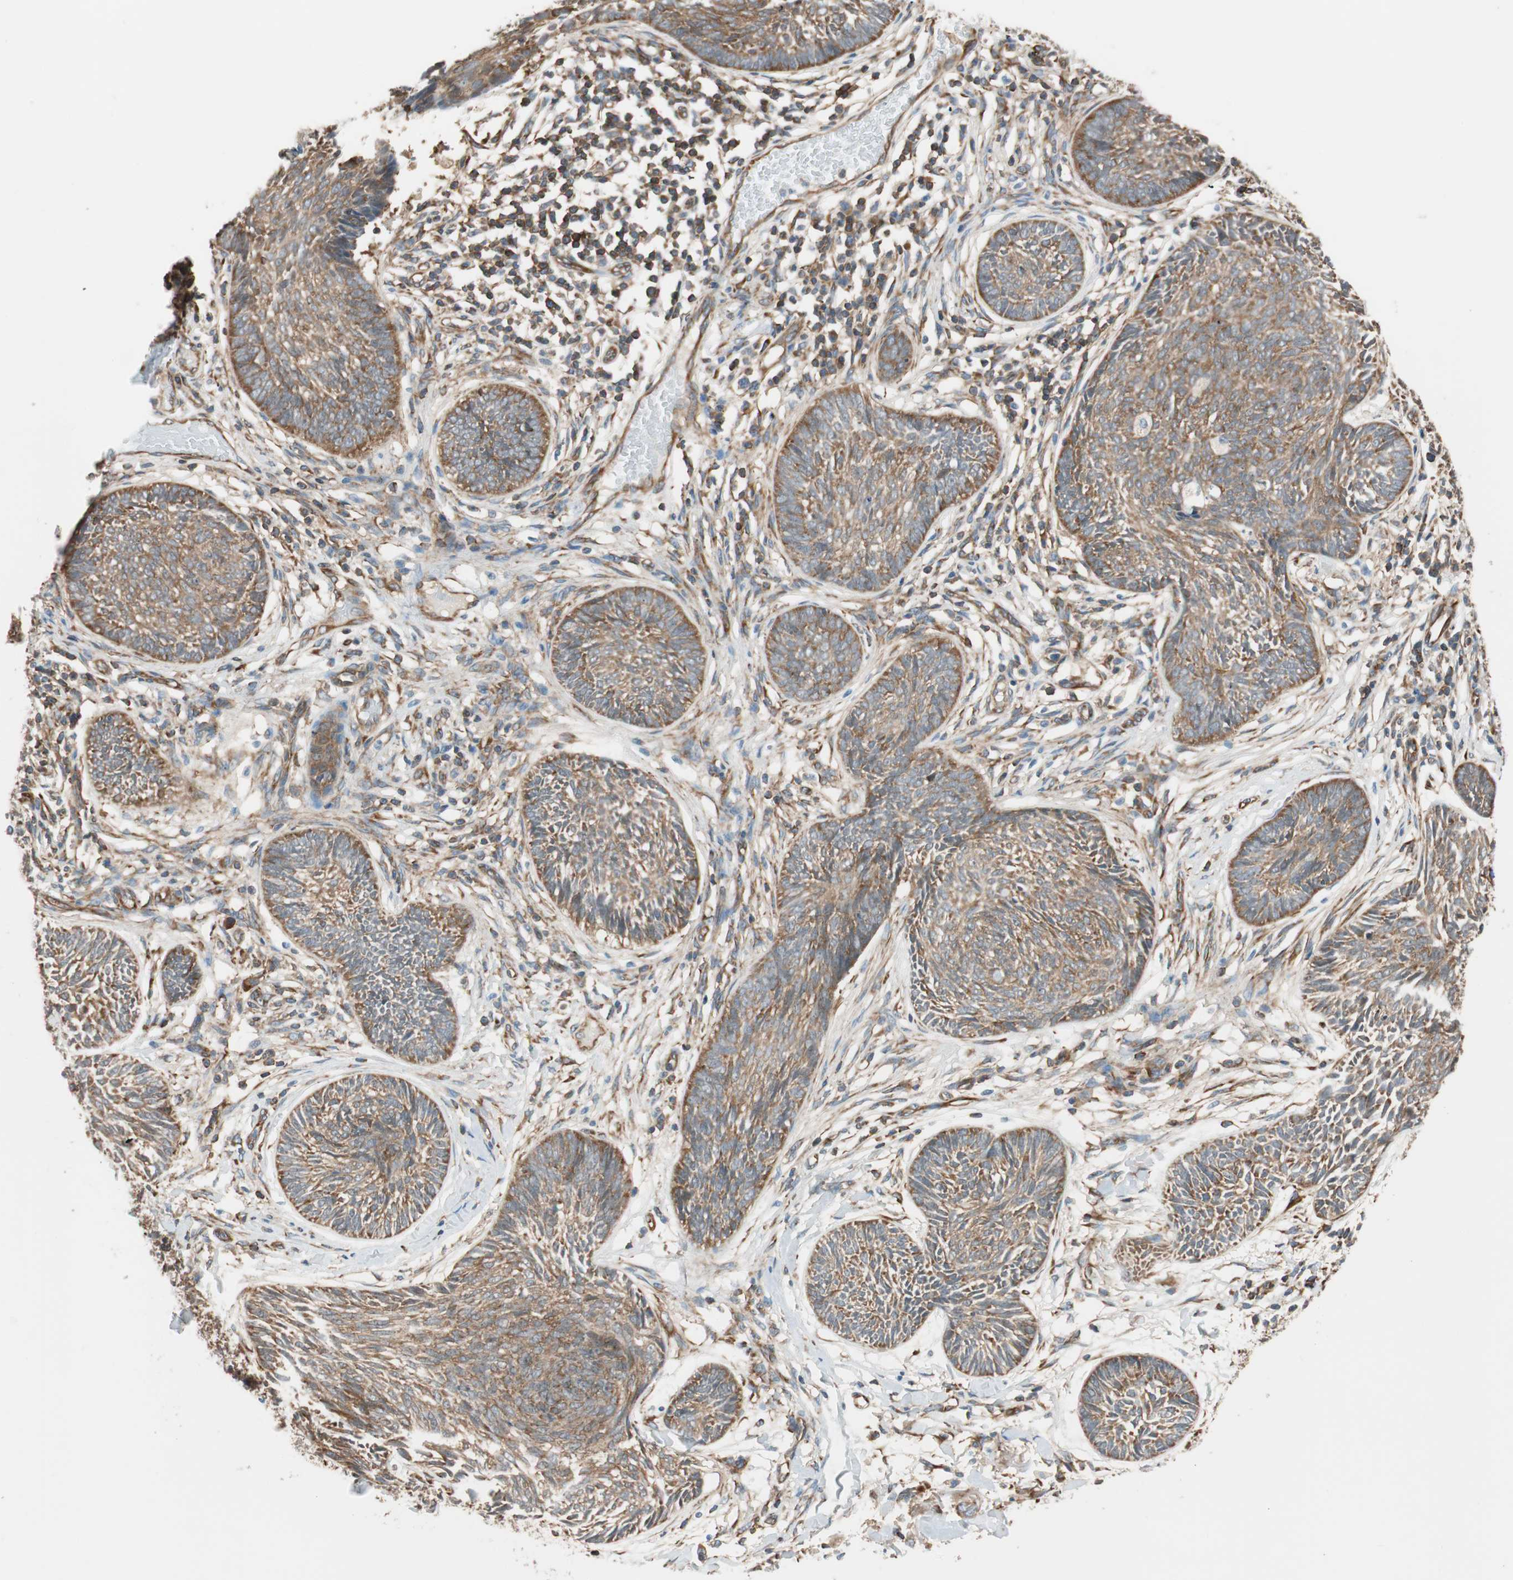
{"staining": {"intensity": "strong", "quantity": ">75%", "location": "cytoplasmic/membranous"}, "tissue": "skin cancer", "cell_type": "Tumor cells", "image_type": "cancer", "snomed": [{"axis": "morphology", "description": "Papilloma, NOS"}, {"axis": "morphology", "description": "Basal cell carcinoma"}, {"axis": "topography", "description": "Skin"}], "caption": "Immunohistochemical staining of human skin papilloma exhibits high levels of strong cytoplasmic/membranous positivity in about >75% of tumor cells. Nuclei are stained in blue.", "gene": "WASL", "patient": {"sex": "male", "age": 87}}